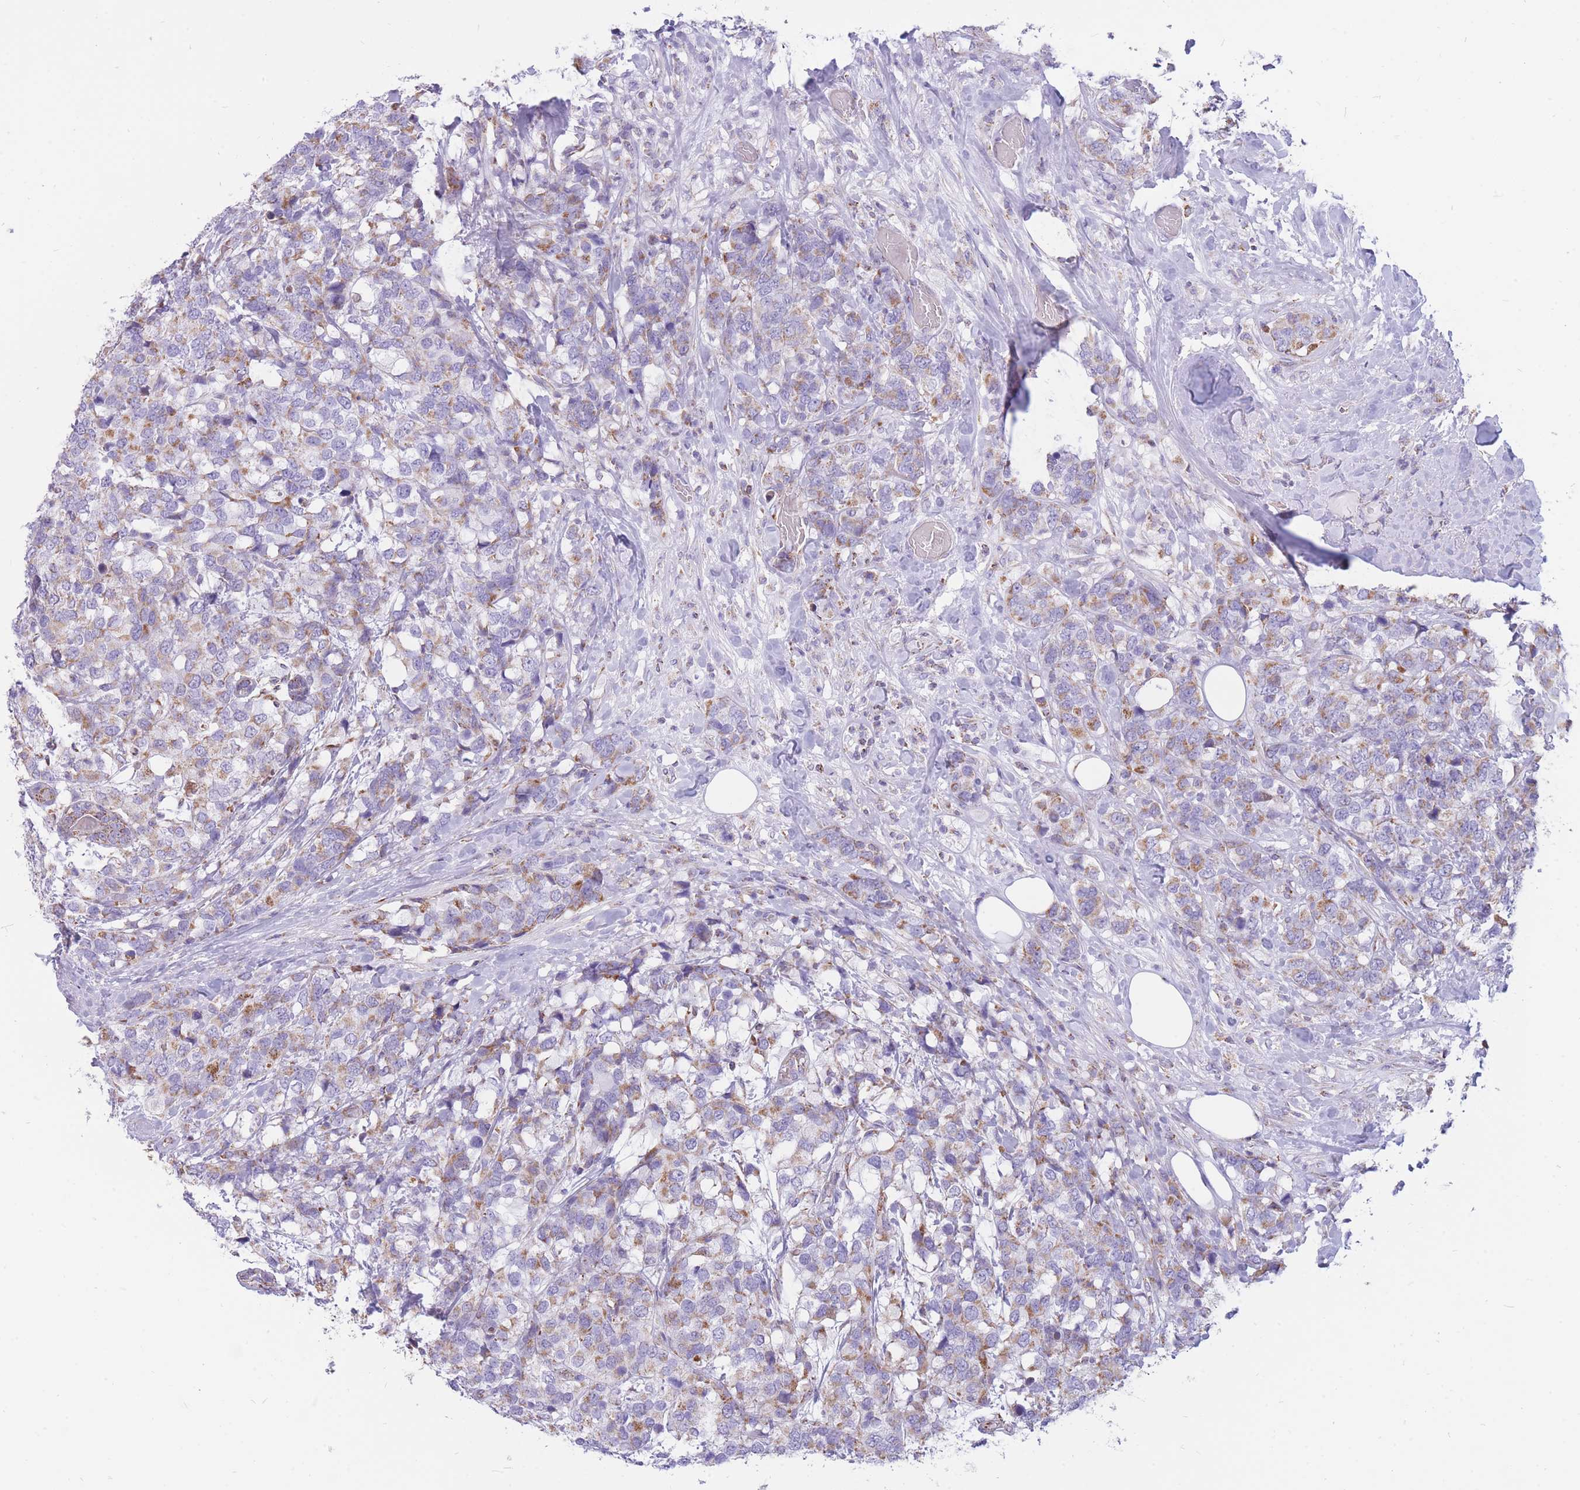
{"staining": {"intensity": "moderate", "quantity": "25%-75%", "location": "cytoplasmic/membranous"}, "tissue": "breast cancer", "cell_type": "Tumor cells", "image_type": "cancer", "snomed": [{"axis": "morphology", "description": "Lobular carcinoma"}, {"axis": "topography", "description": "Breast"}], "caption": "Immunohistochemistry (IHC) image of neoplastic tissue: lobular carcinoma (breast) stained using immunohistochemistry (IHC) exhibits medium levels of moderate protein expression localized specifically in the cytoplasmic/membranous of tumor cells, appearing as a cytoplasmic/membranous brown color.", "gene": "PCSK1", "patient": {"sex": "female", "age": 59}}